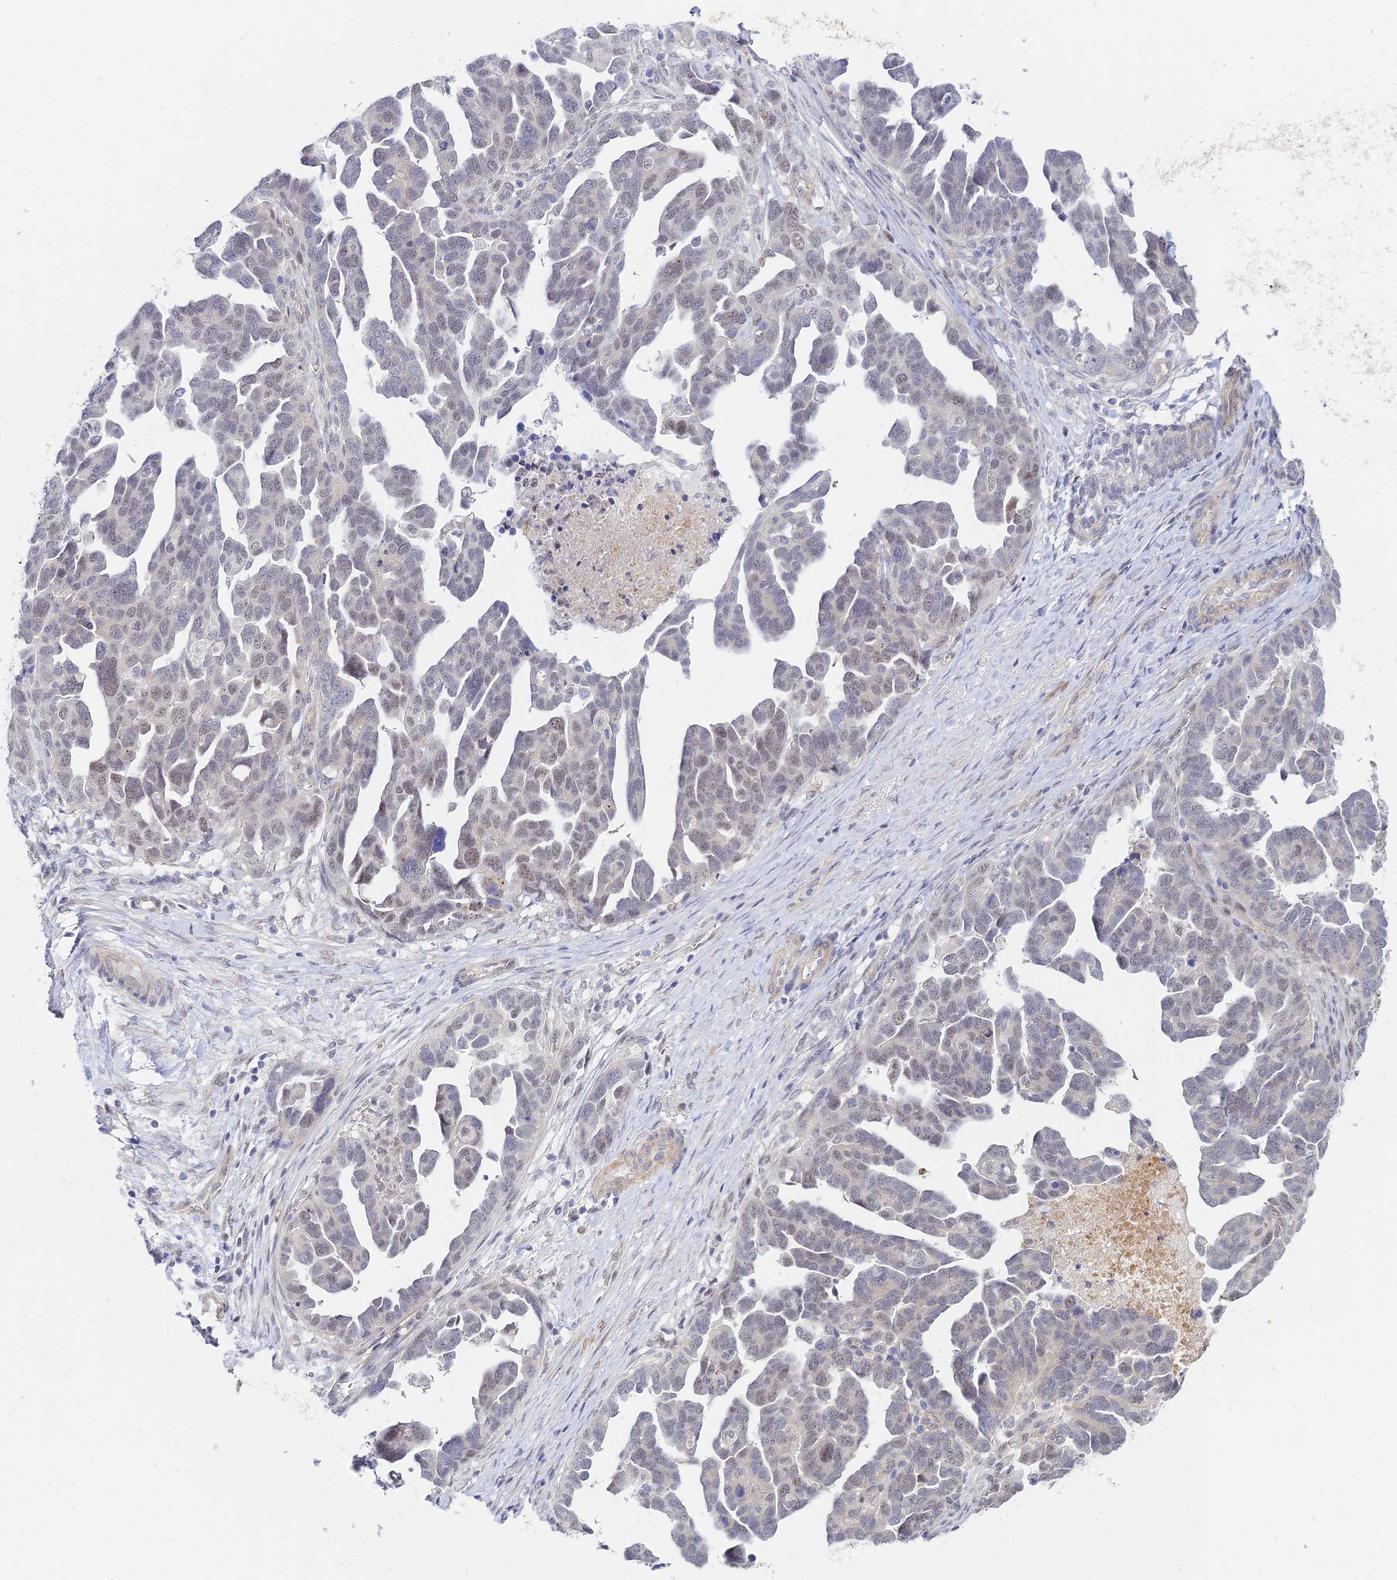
{"staining": {"intensity": "weak", "quantity": "25%-75%", "location": "nuclear"}, "tissue": "ovarian cancer", "cell_type": "Tumor cells", "image_type": "cancer", "snomed": [{"axis": "morphology", "description": "Cystadenocarcinoma, serous, NOS"}, {"axis": "topography", "description": "Ovary"}], "caption": "Immunohistochemistry (IHC) photomicrograph of serous cystadenocarcinoma (ovarian) stained for a protein (brown), which shows low levels of weak nuclear positivity in about 25%-75% of tumor cells.", "gene": "CFAP92", "patient": {"sex": "female", "age": 54}}